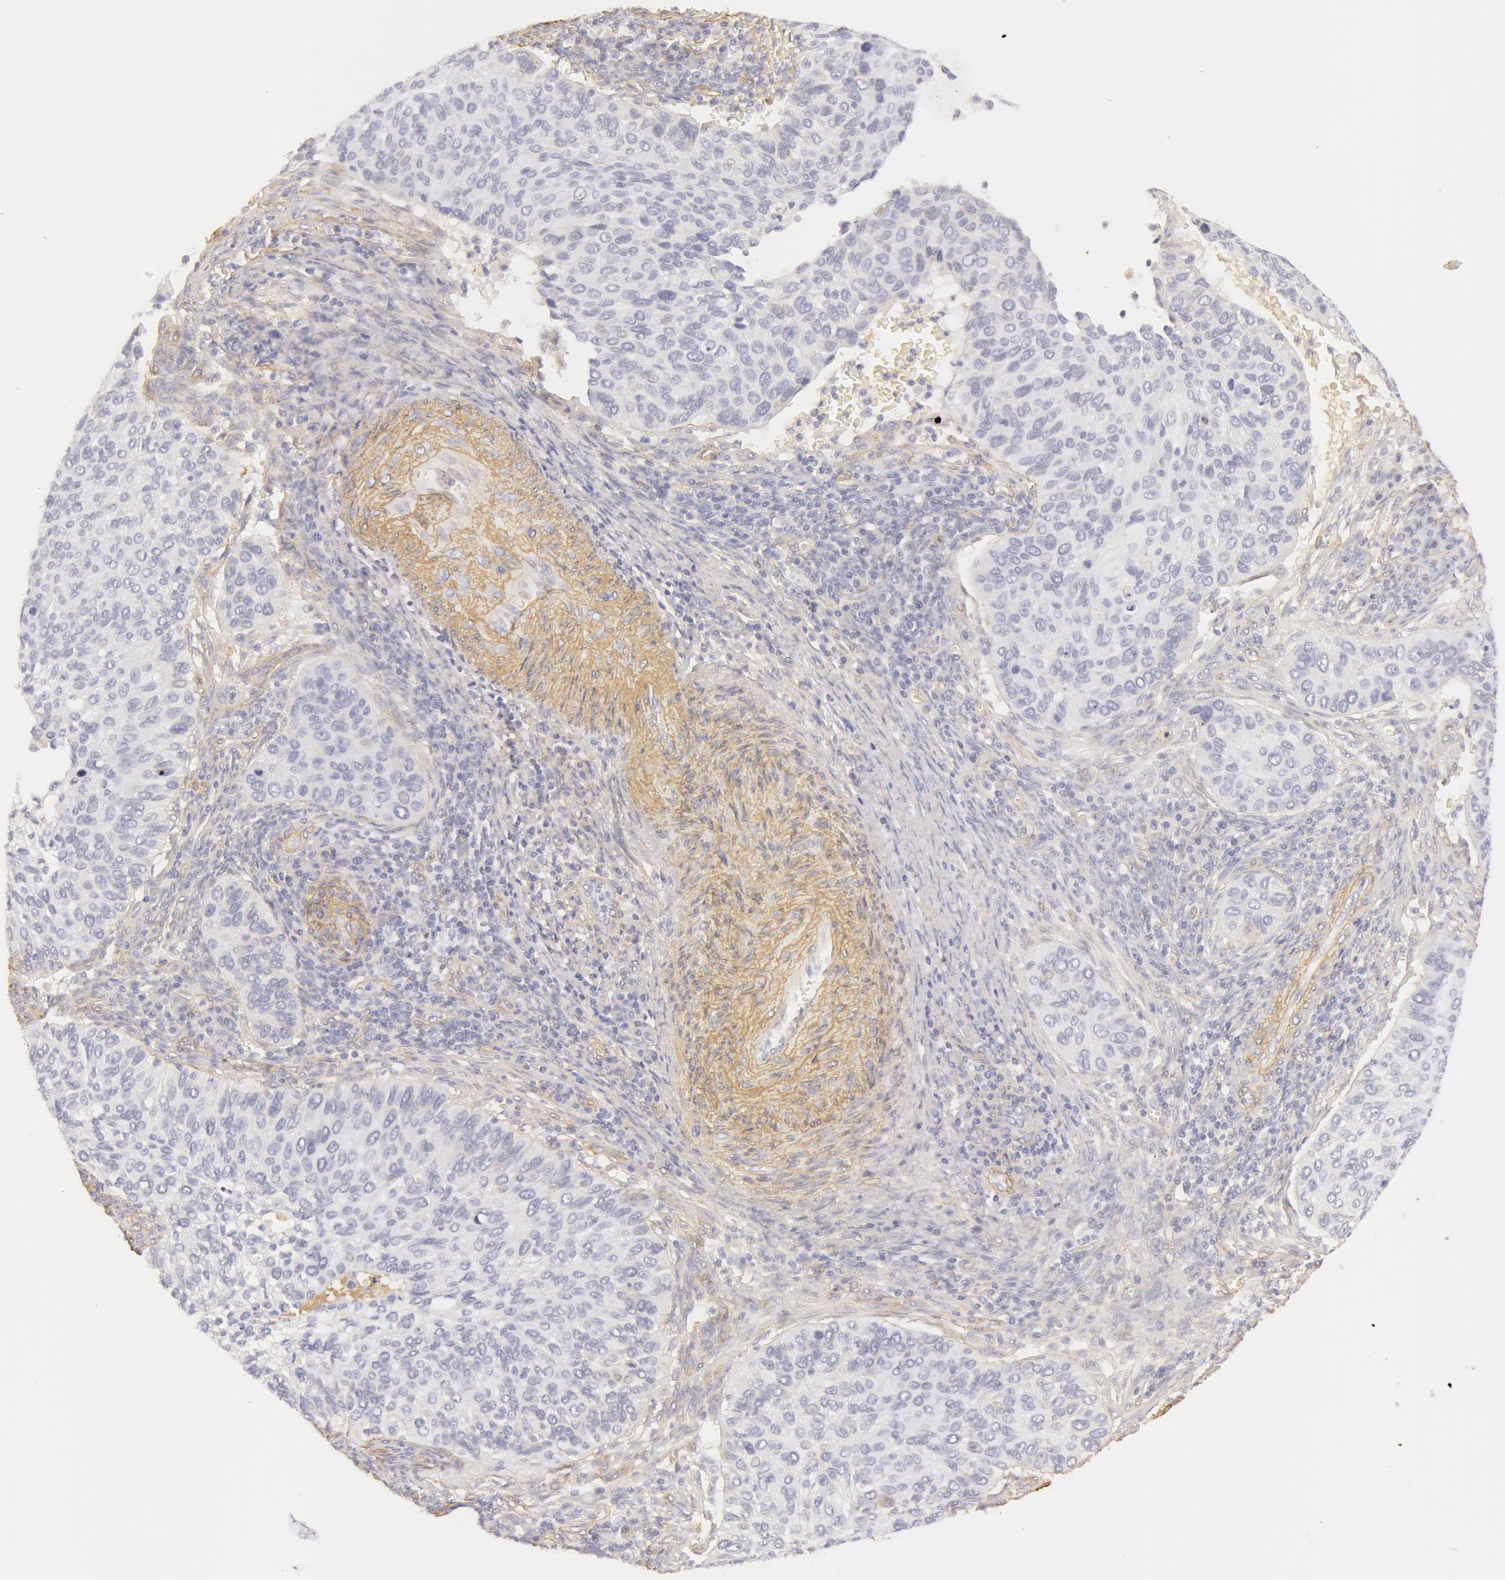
{"staining": {"intensity": "negative", "quantity": "none", "location": "none"}, "tissue": "cervical cancer", "cell_type": "Tumor cells", "image_type": "cancer", "snomed": [{"axis": "morphology", "description": "Adenocarcinoma, NOS"}, {"axis": "topography", "description": "Cervix"}], "caption": "High magnification brightfield microscopy of cervical cancer stained with DAB (brown) and counterstained with hematoxylin (blue): tumor cells show no significant positivity.", "gene": "COL4A1", "patient": {"sex": "female", "age": 29}}